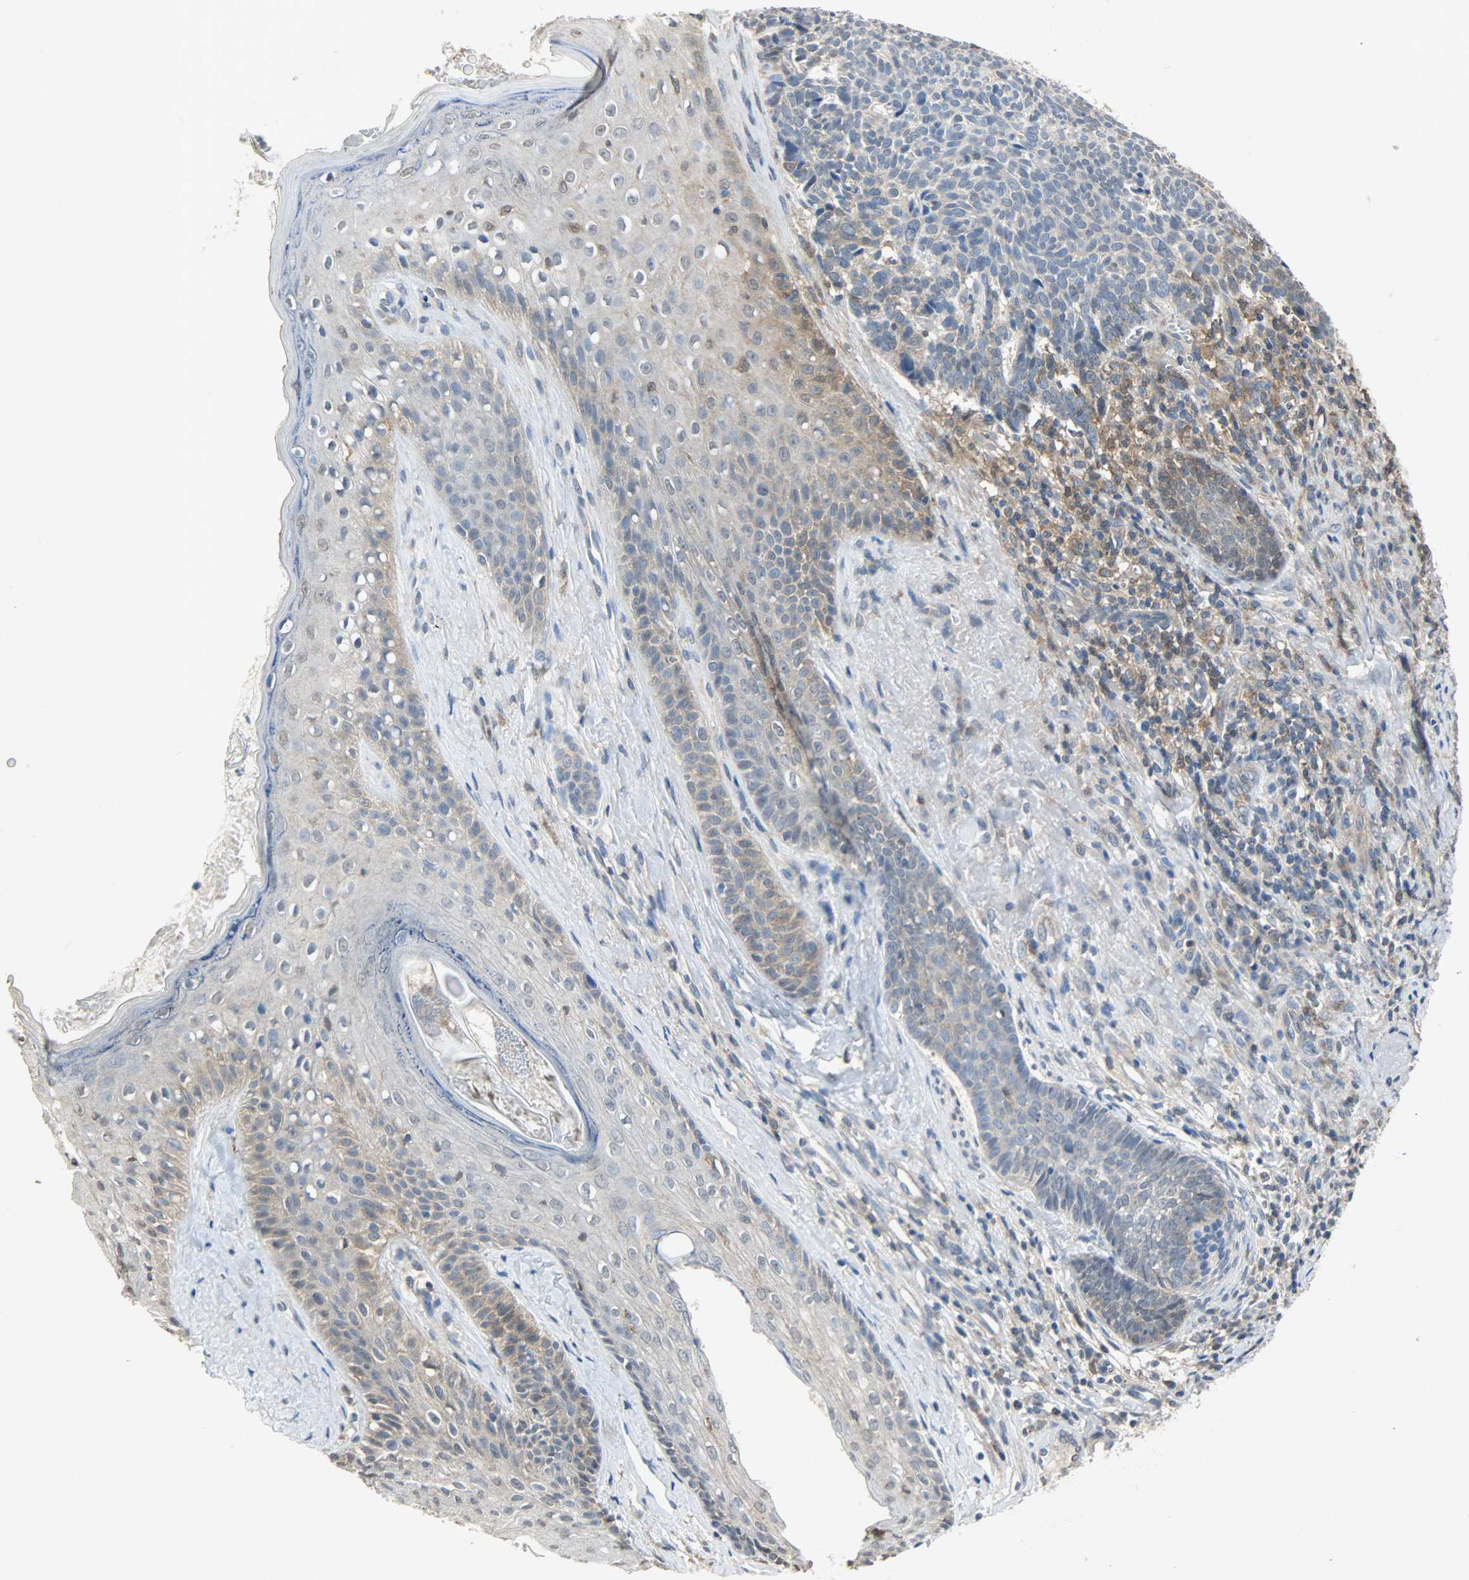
{"staining": {"intensity": "moderate", "quantity": ">75%", "location": "cytoplasmic/membranous"}, "tissue": "skin cancer", "cell_type": "Tumor cells", "image_type": "cancer", "snomed": [{"axis": "morphology", "description": "Basal cell carcinoma"}, {"axis": "topography", "description": "Skin"}], "caption": "DAB (3,3'-diaminobenzidine) immunohistochemical staining of human skin basal cell carcinoma exhibits moderate cytoplasmic/membranous protein staining in about >75% of tumor cells. (brown staining indicates protein expression, while blue staining denotes nuclei).", "gene": "TRIM21", "patient": {"sex": "male", "age": 84}}